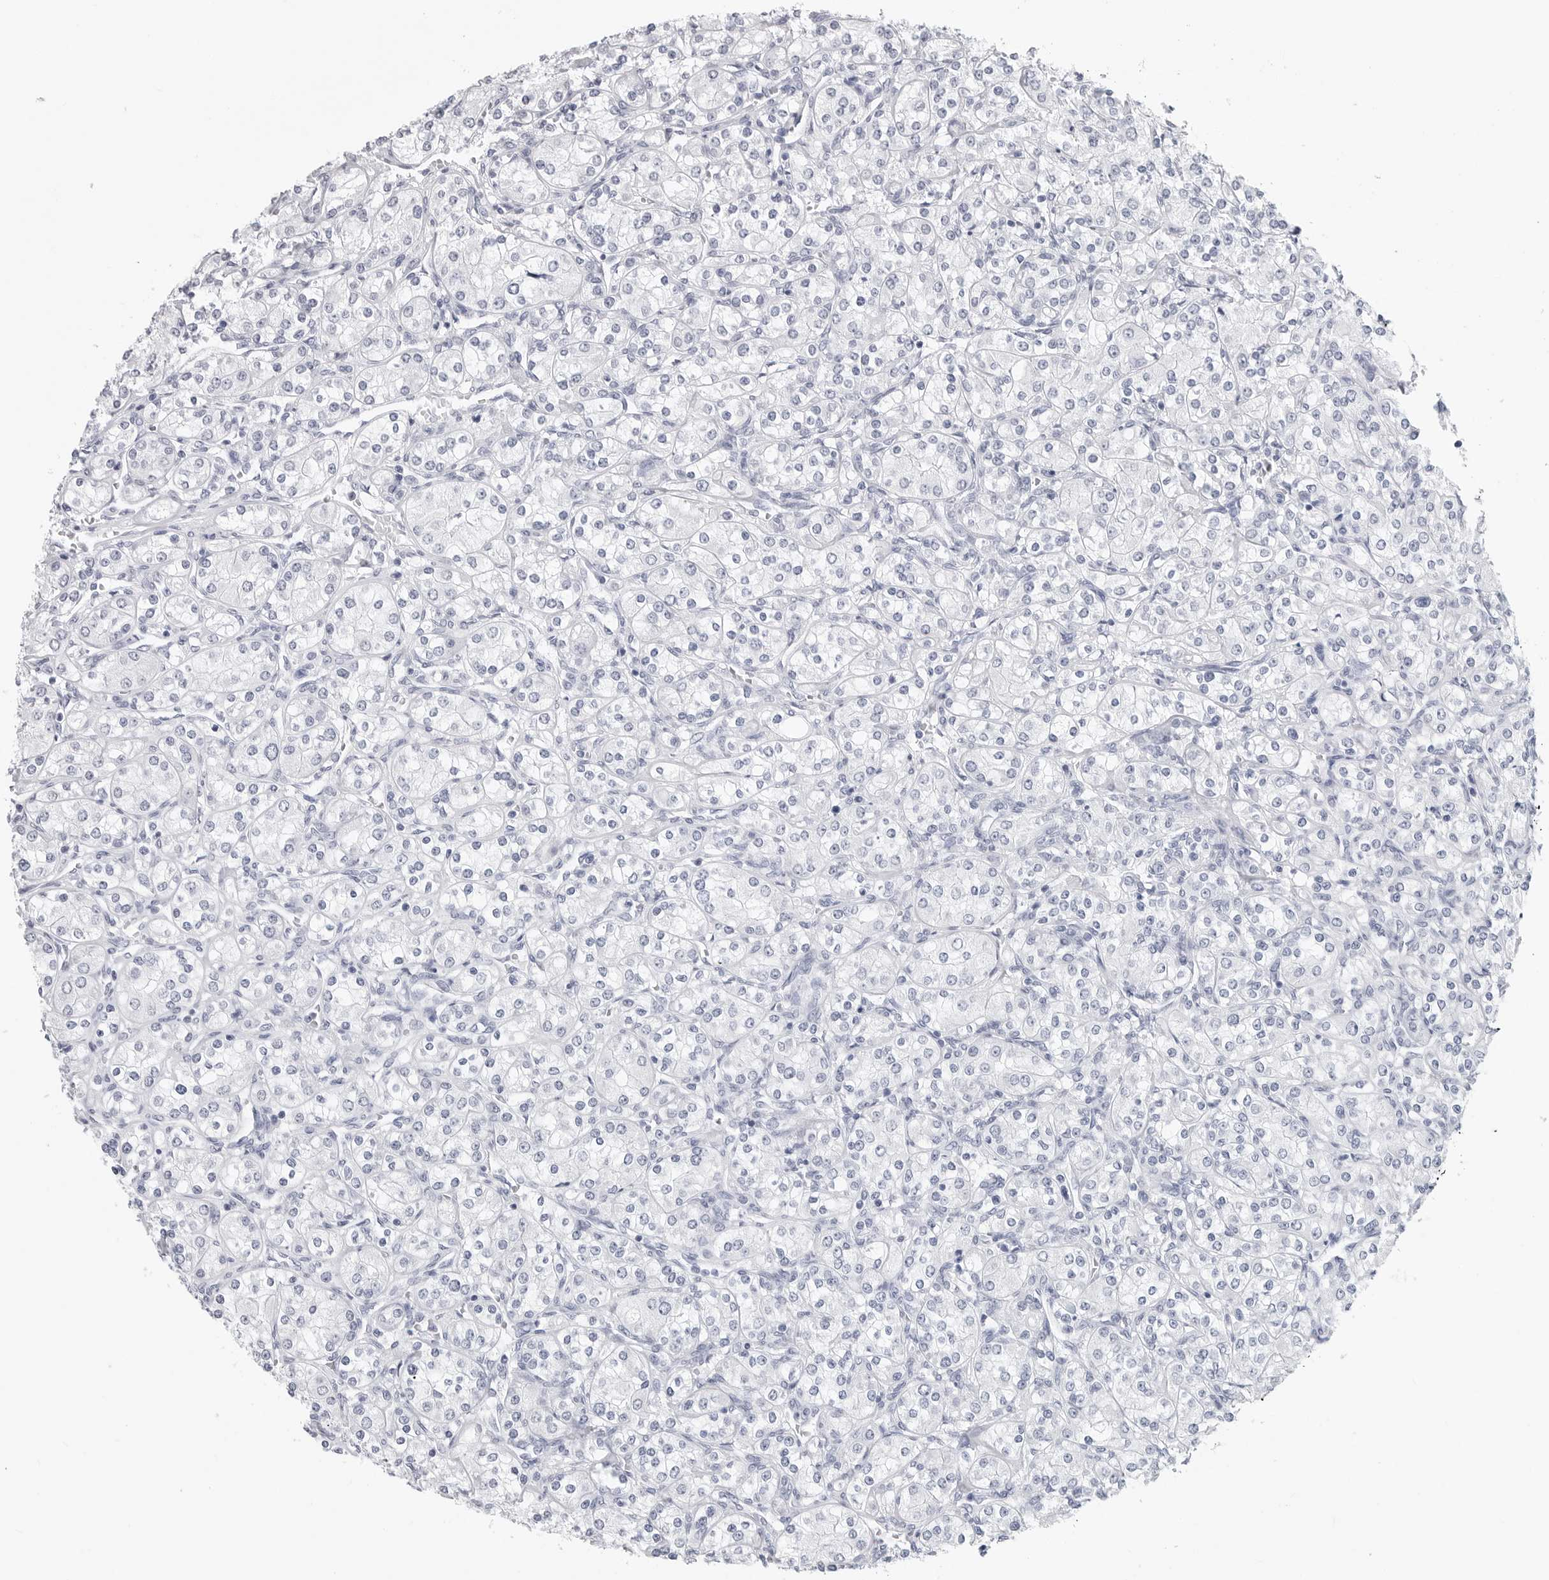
{"staining": {"intensity": "negative", "quantity": "none", "location": "none"}, "tissue": "renal cancer", "cell_type": "Tumor cells", "image_type": "cancer", "snomed": [{"axis": "morphology", "description": "Adenocarcinoma, NOS"}, {"axis": "topography", "description": "Kidney"}], "caption": "IHC photomicrograph of neoplastic tissue: human renal adenocarcinoma stained with DAB reveals no significant protein positivity in tumor cells.", "gene": "CSH1", "patient": {"sex": "male", "age": 77}}